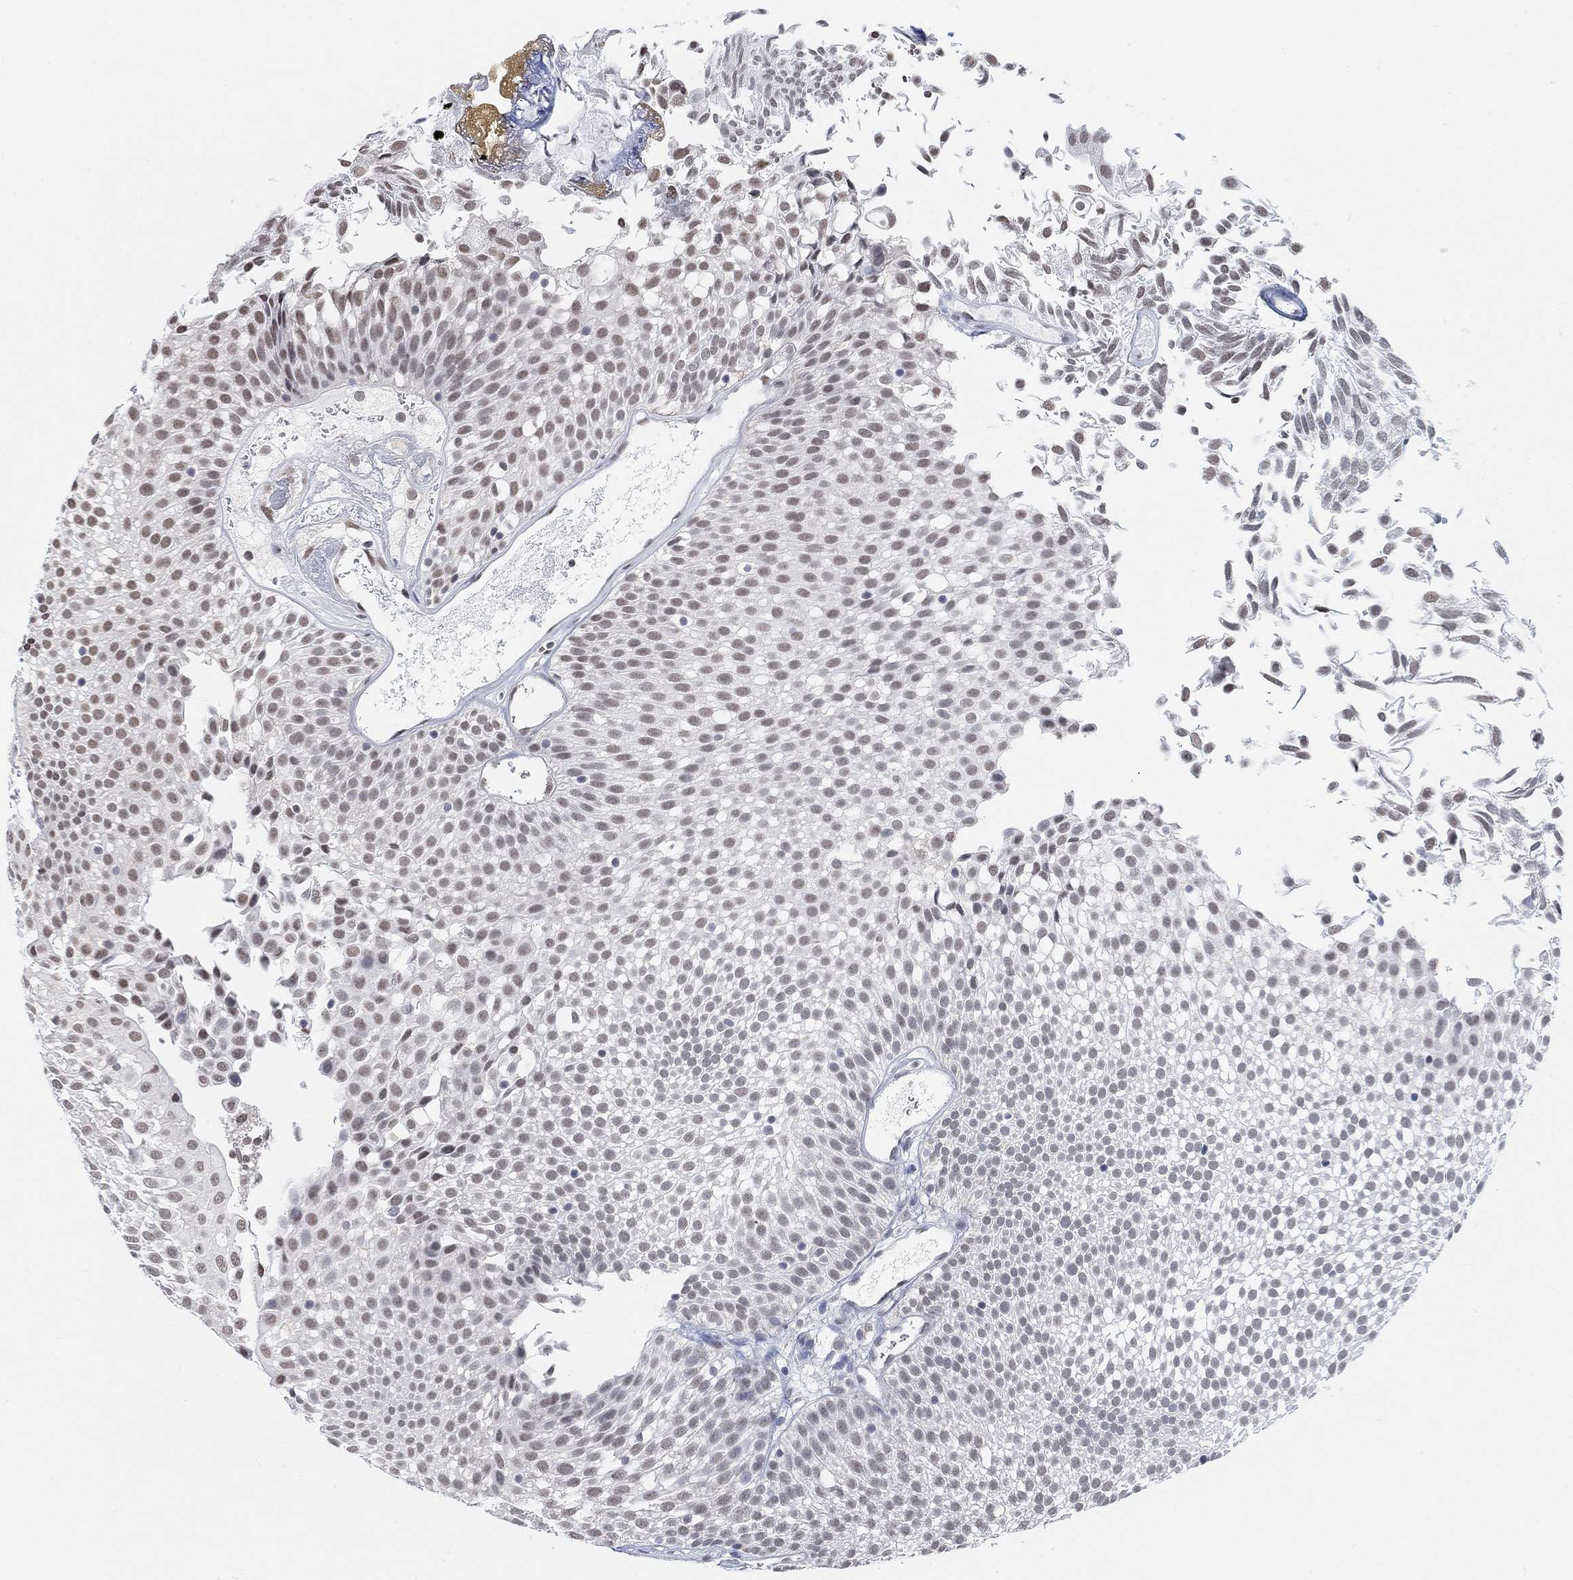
{"staining": {"intensity": "weak", "quantity": "25%-75%", "location": "nuclear"}, "tissue": "urothelial cancer", "cell_type": "Tumor cells", "image_type": "cancer", "snomed": [{"axis": "morphology", "description": "Urothelial carcinoma, Low grade"}, {"axis": "topography", "description": "Urinary bladder"}], "caption": "Human urothelial cancer stained with a brown dye displays weak nuclear positive expression in about 25%-75% of tumor cells.", "gene": "PURG", "patient": {"sex": "male", "age": 52}}